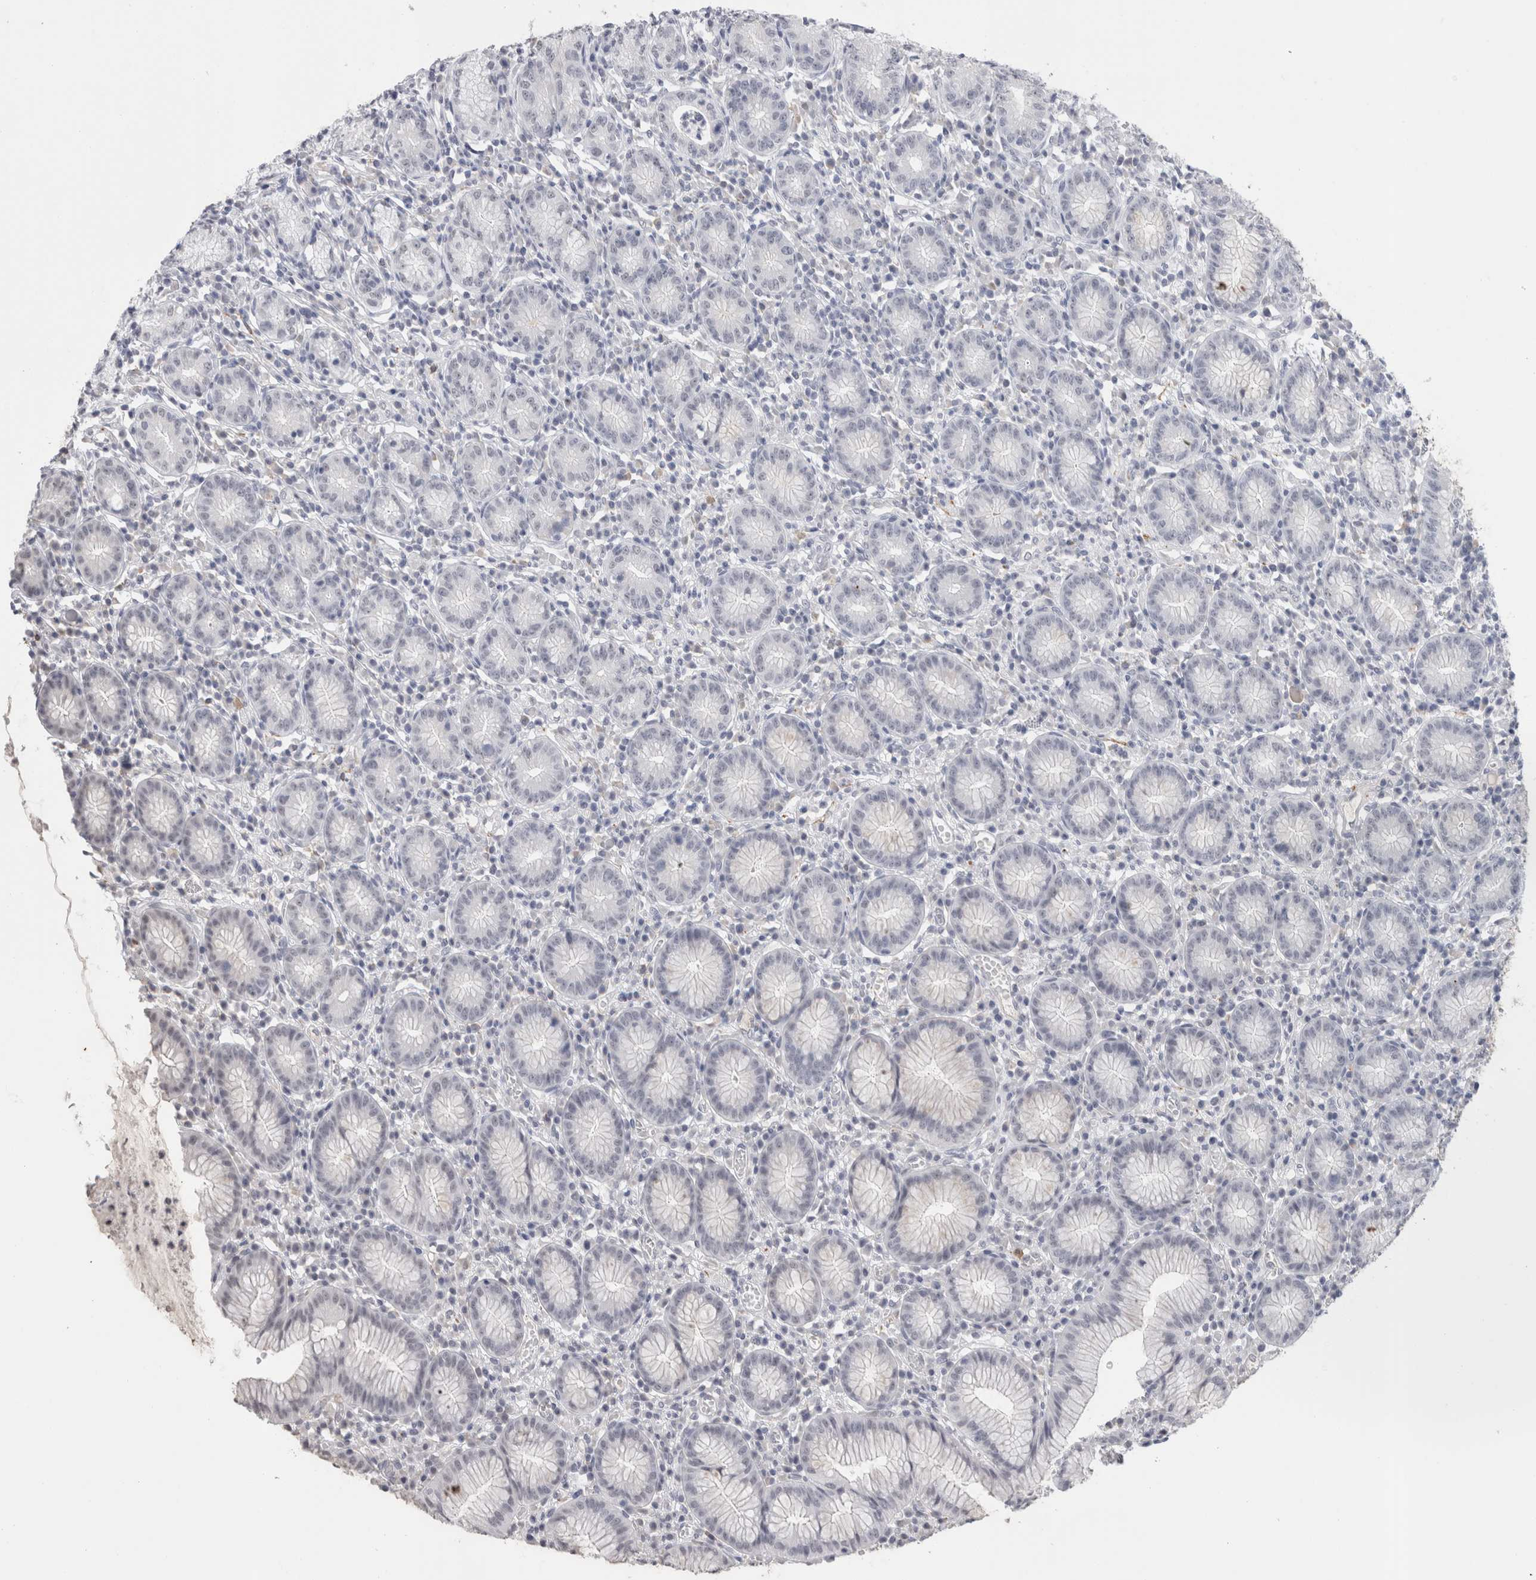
{"staining": {"intensity": "negative", "quantity": "none", "location": "none"}, "tissue": "stomach", "cell_type": "Glandular cells", "image_type": "normal", "snomed": [{"axis": "morphology", "description": "Normal tissue, NOS"}, {"axis": "topography", "description": "Stomach"}], "caption": "The immunohistochemistry (IHC) histopathology image has no significant positivity in glandular cells of stomach. The staining is performed using DAB (3,3'-diaminobenzidine) brown chromogen with nuclei counter-stained in using hematoxylin.", "gene": "CADM3", "patient": {"sex": "male", "age": 55}}